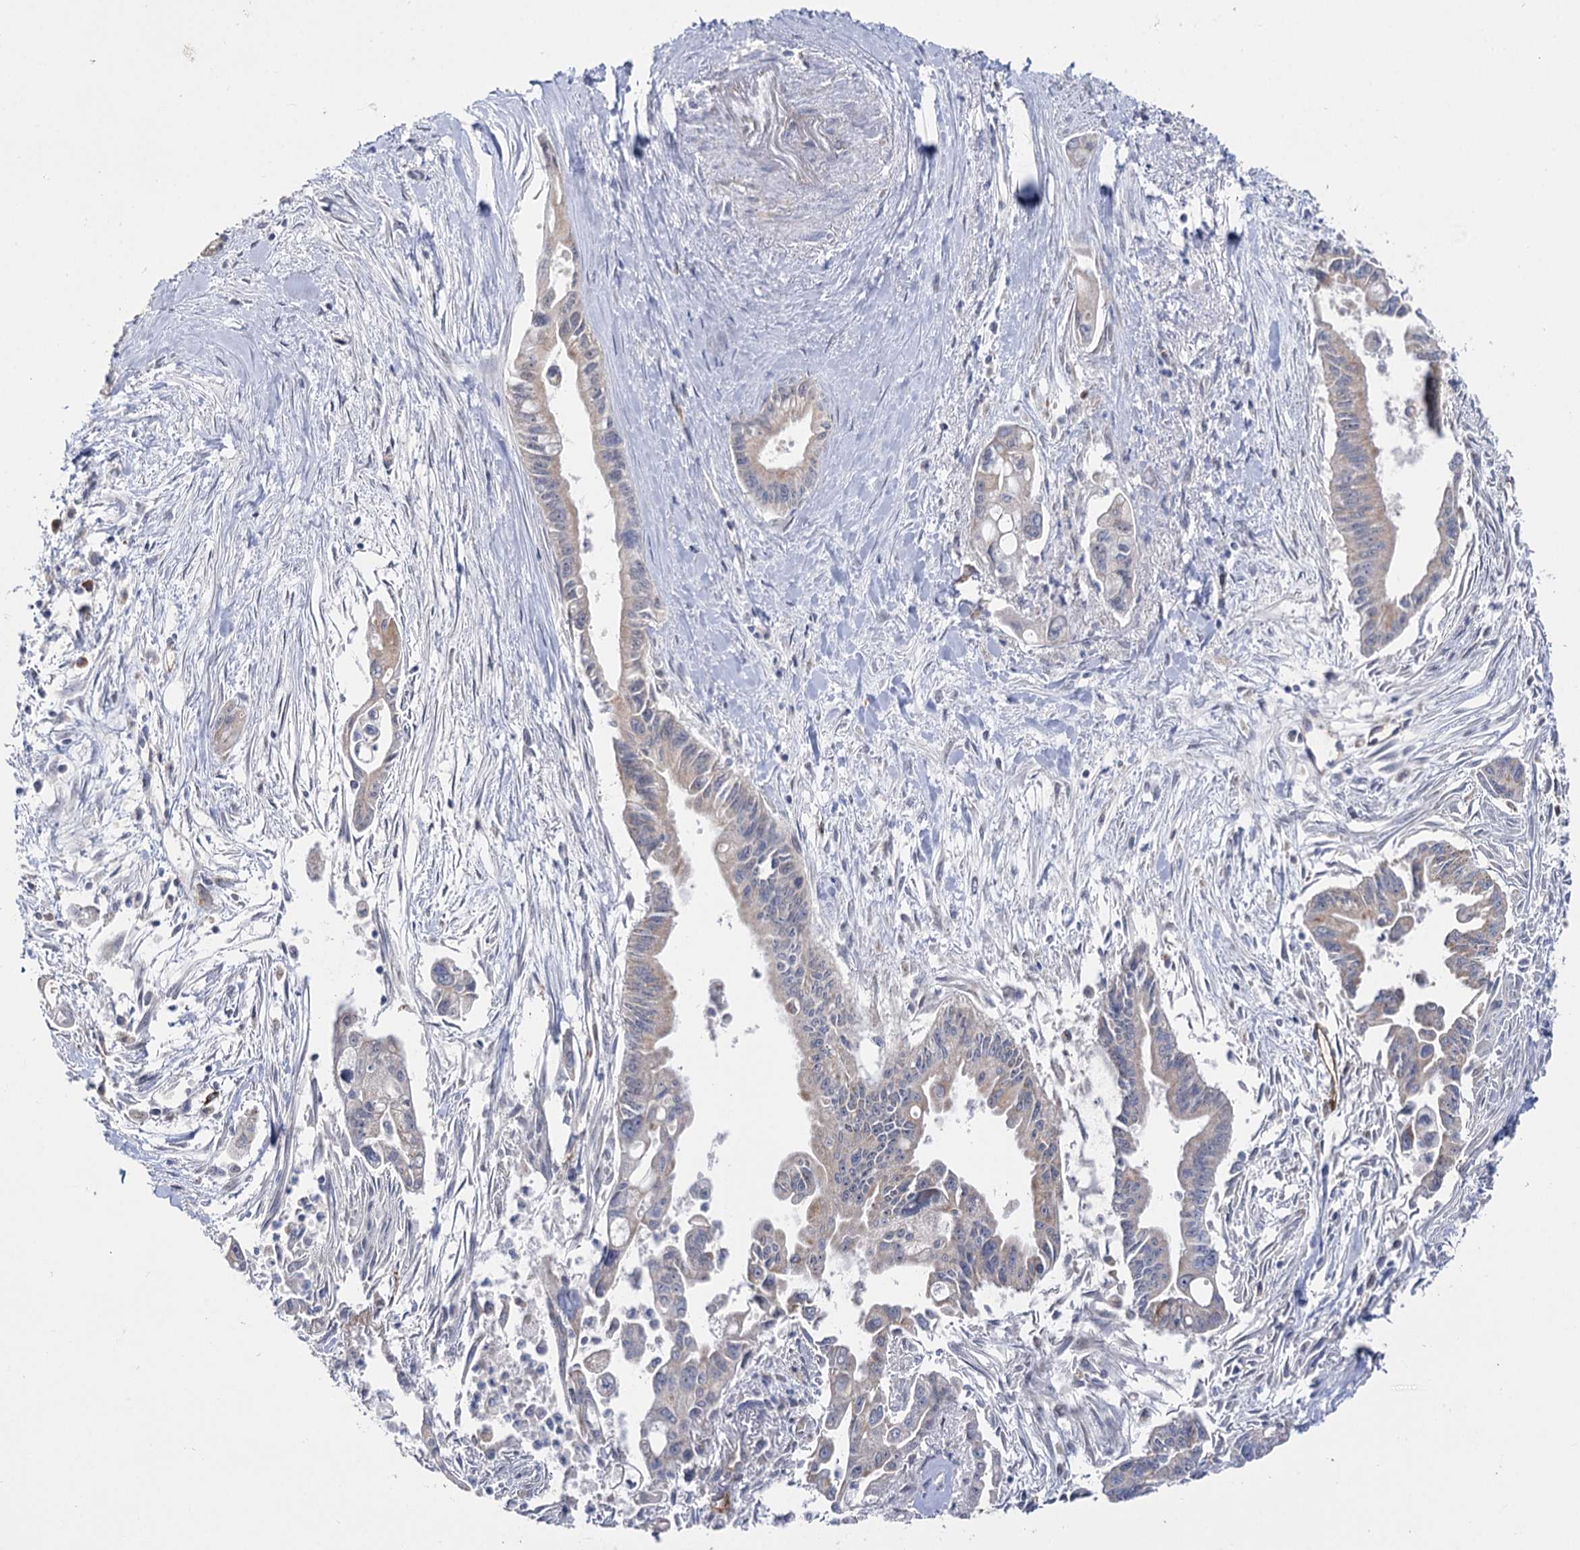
{"staining": {"intensity": "weak", "quantity": "<25%", "location": "cytoplasmic/membranous"}, "tissue": "pancreatic cancer", "cell_type": "Tumor cells", "image_type": "cancer", "snomed": [{"axis": "morphology", "description": "Adenocarcinoma, NOS"}, {"axis": "topography", "description": "Pancreas"}], "caption": "Adenocarcinoma (pancreatic) was stained to show a protein in brown. There is no significant staining in tumor cells.", "gene": "CBR4", "patient": {"sex": "male", "age": 70}}